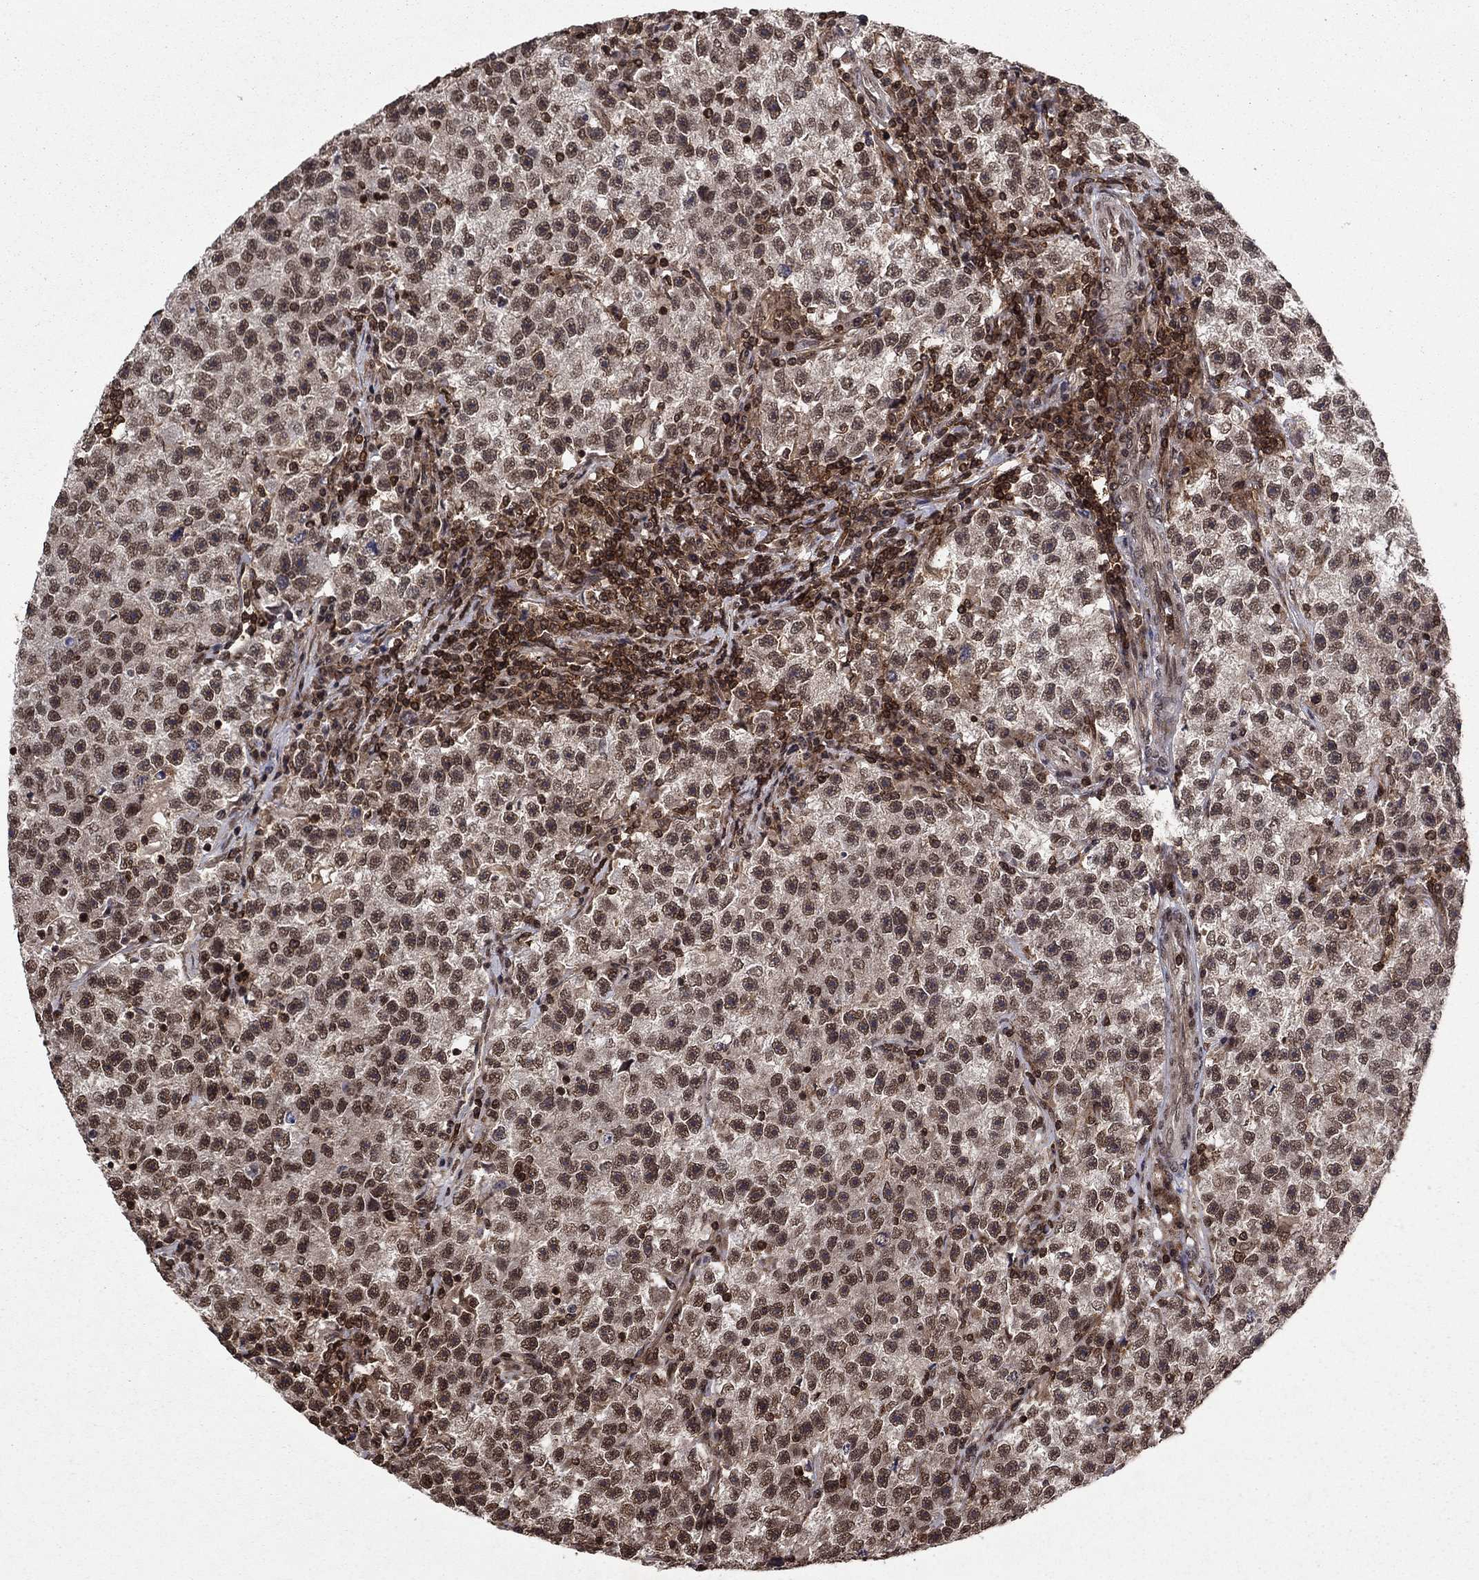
{"staining": {"intensity": "moderate", "quantity": "<25%", "location": "nuclear"}, "tissue": "testis cancer", "cell_type": "Tumor cells", "image_type": "cancer", "snomed": [{"axis": "morphology", "description": "Seminoma, NOS"}, {"axis": "topography", "description": "Testis"}], "caption": "Moderate nuclear staining is identified in about <25% of tumor cells in testis cancer (seminoma).", "gene": "SSX2IP", "patient": {"sex": "male", "age": 22}}